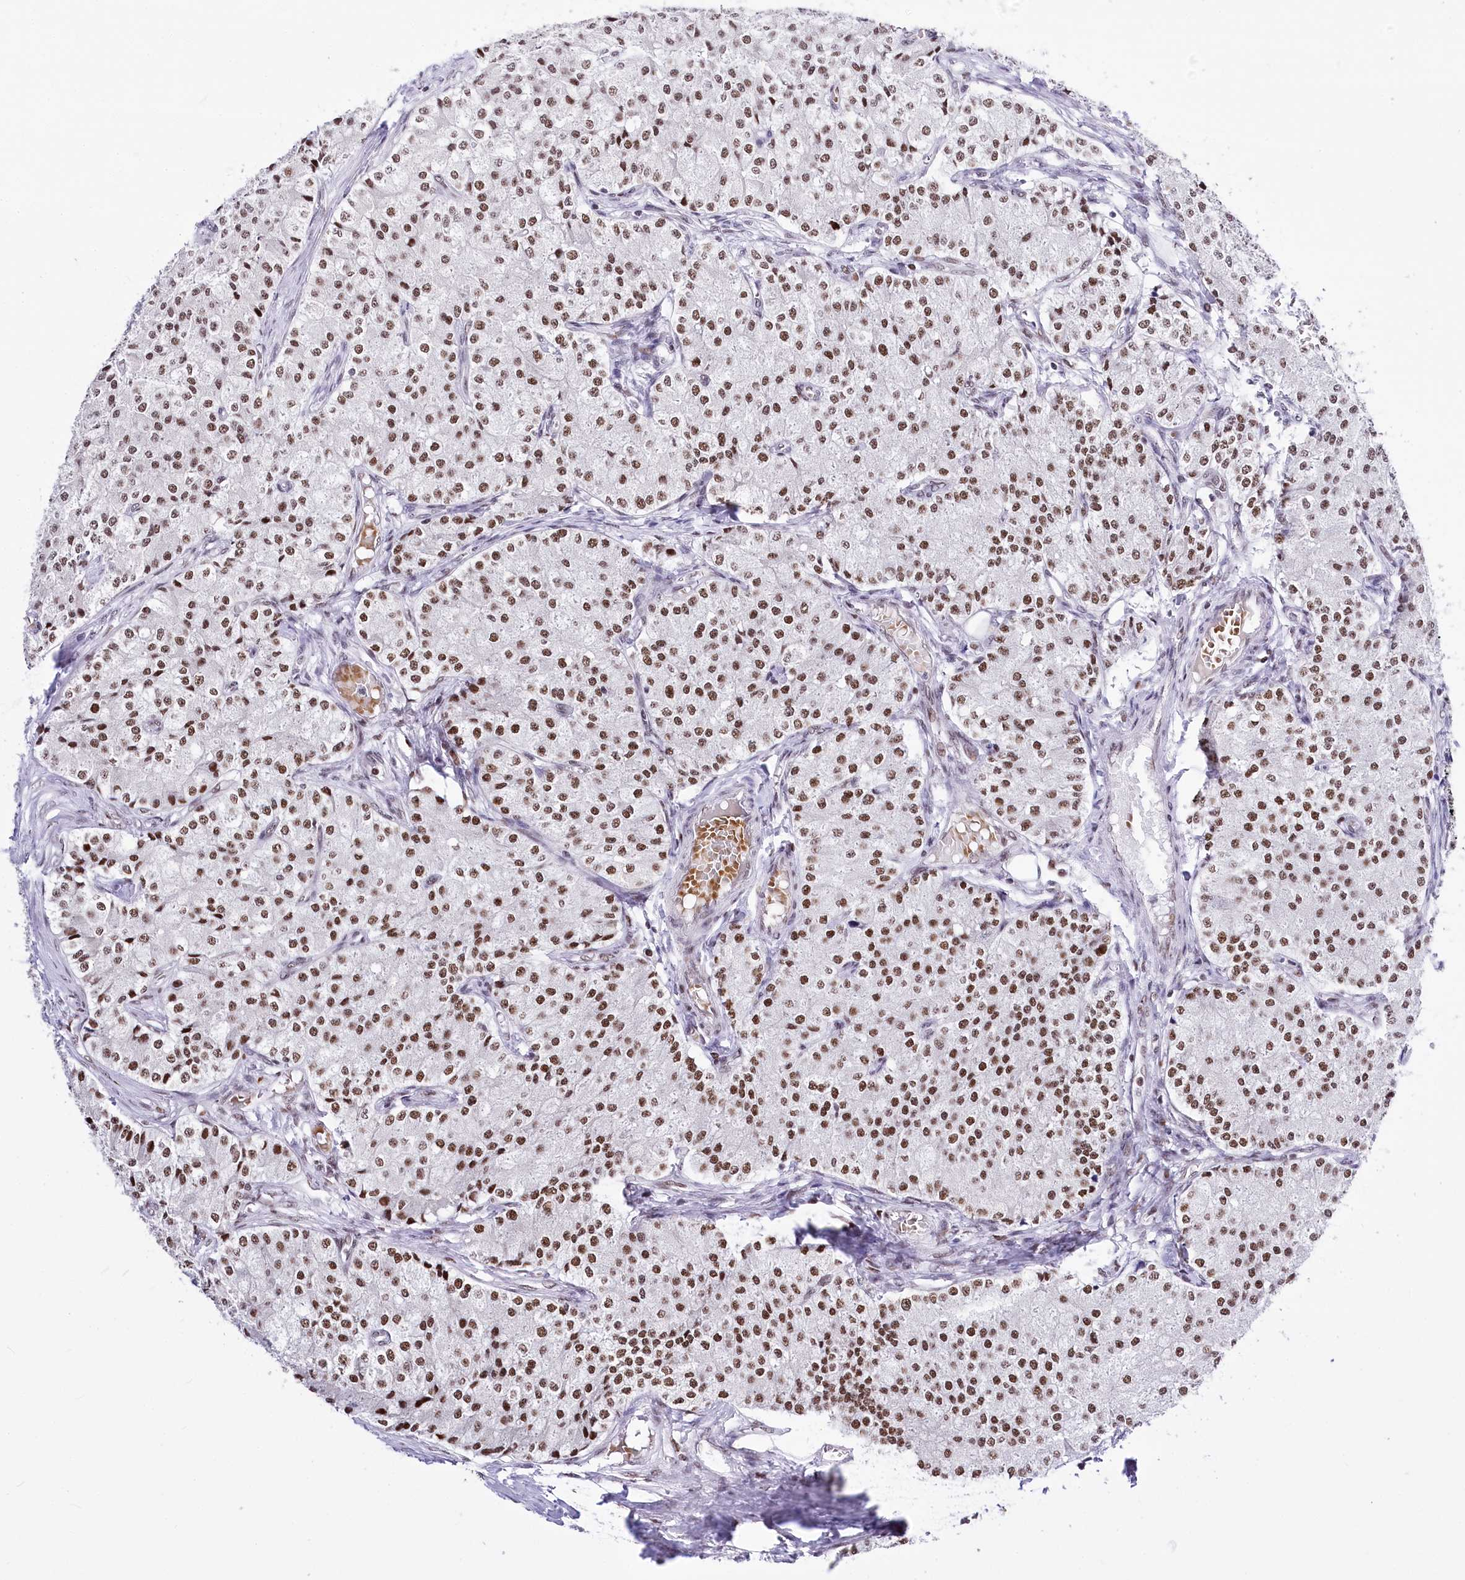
{"staining": {"intensity": "moderate", "quantity": ">75%", "location": "nuclear"}, "tissue": "carcinoid", "cell_type": "Tumor cells", "image_type": "cancer", "snomed": [{"axis": "morphology", "description": "Carcinoid, malignant, NOS"}, {"axis": "topography", "description": "Colon"}], "caption": "The immunohistochemical stain shows moderate nuclear positivity in tumor cells of carcinoid tissue. (Brightfield microscopy of DAB IHC at high magnification).", "gene": "POU4F3", "patient": {"sex": "female", "age": 52}}